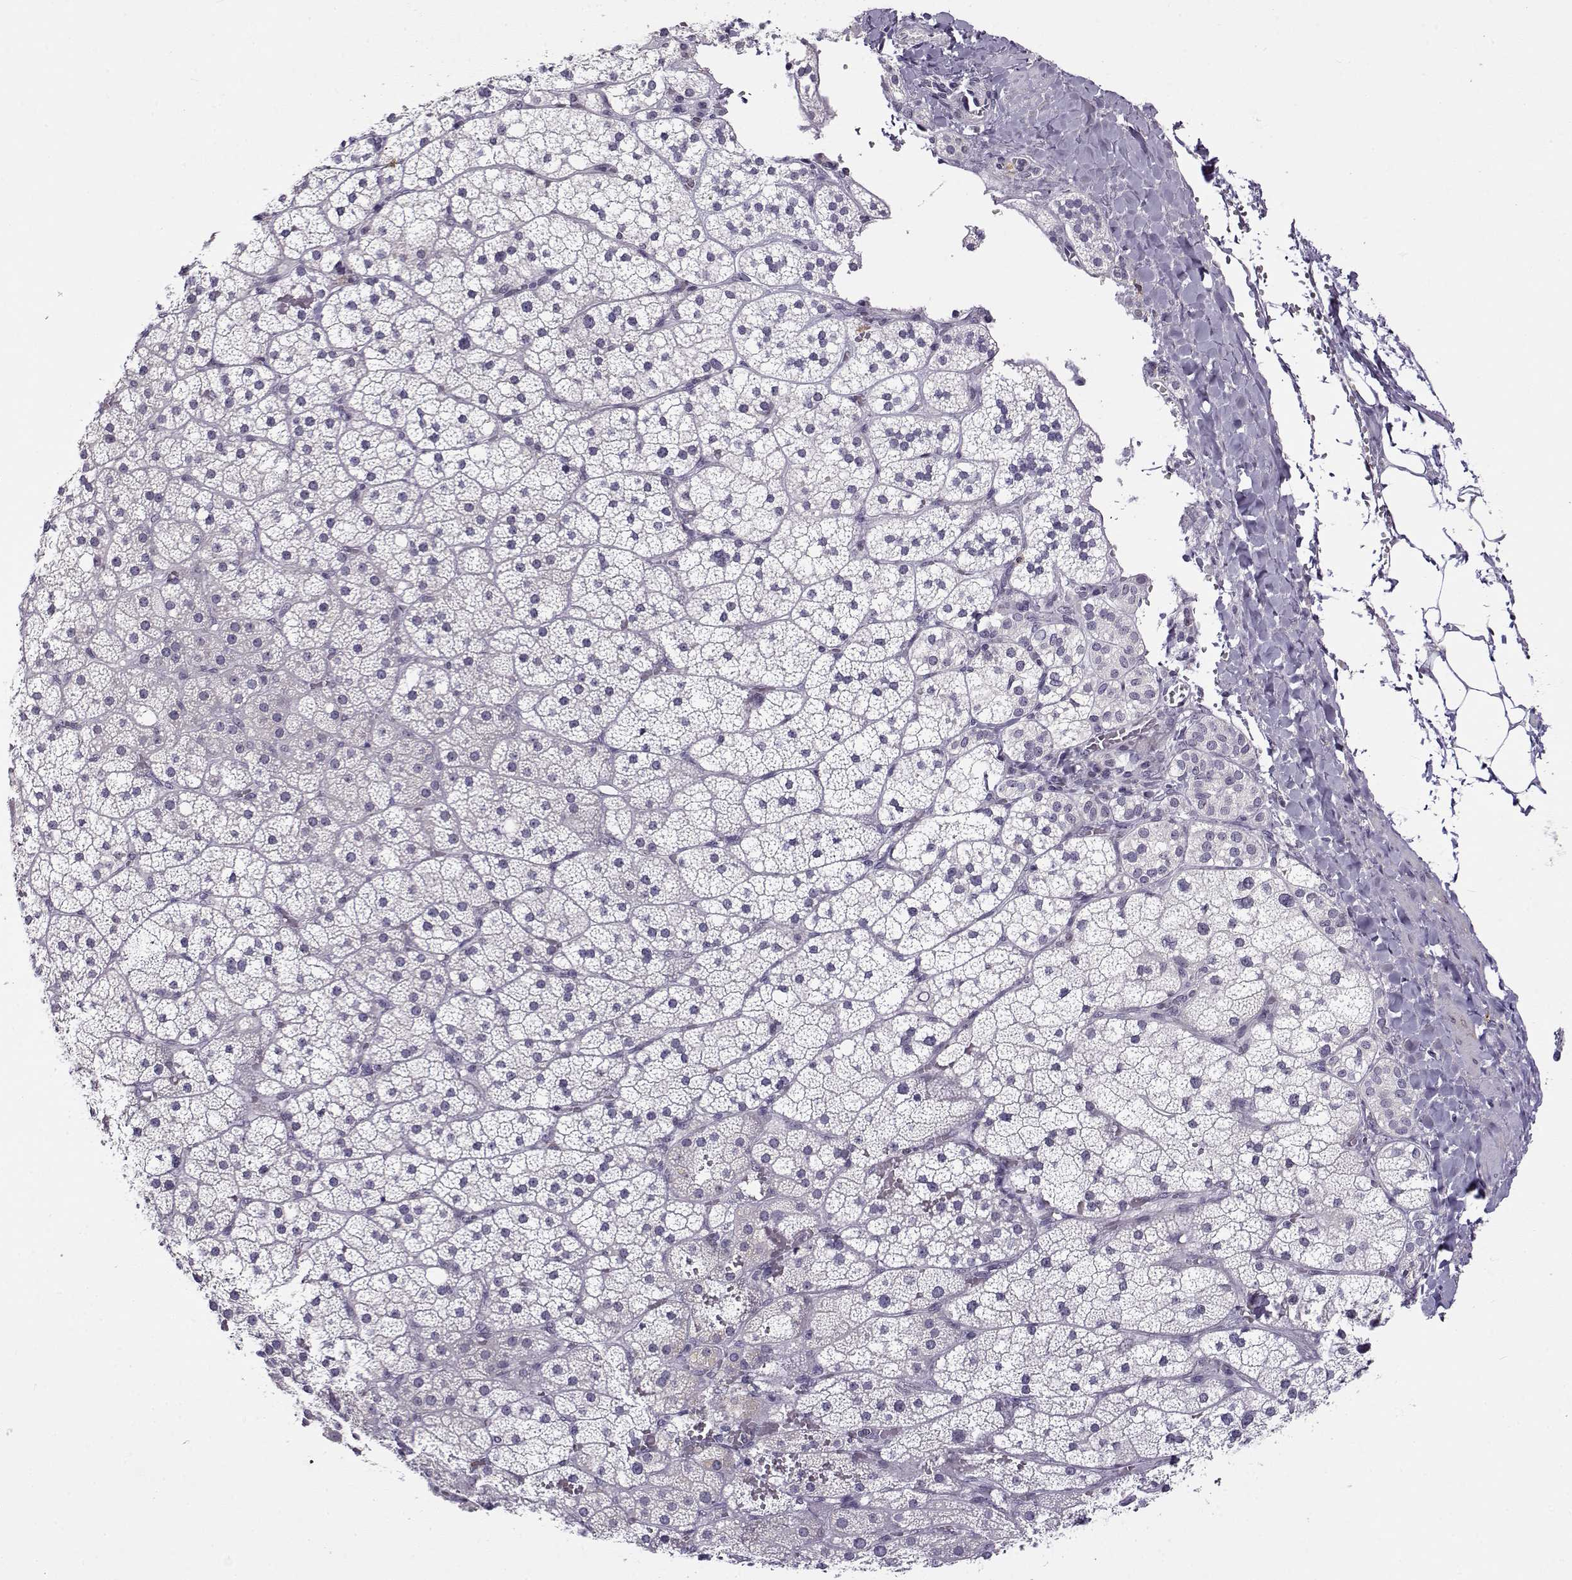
{"staining": {"intensity": "negative", "quantity": "none", "location": "none"}, "tissue": "adrenal gland", "cell_type": "Glandular cells", "image_type": "normal", "snomed": [{"axis": "morphology", "description": "Normal tissue, NOS"}, {"axis": "topography", "description": "Adrenal gland"}], "caption": "The histopathology image reveals no significant staining in glandular cells of adrenal gland. (Brightfield microscopy of DAB IHC at high magnification).", "gene": "BACH1", "patient": {"sex": "male", "age": 53}}